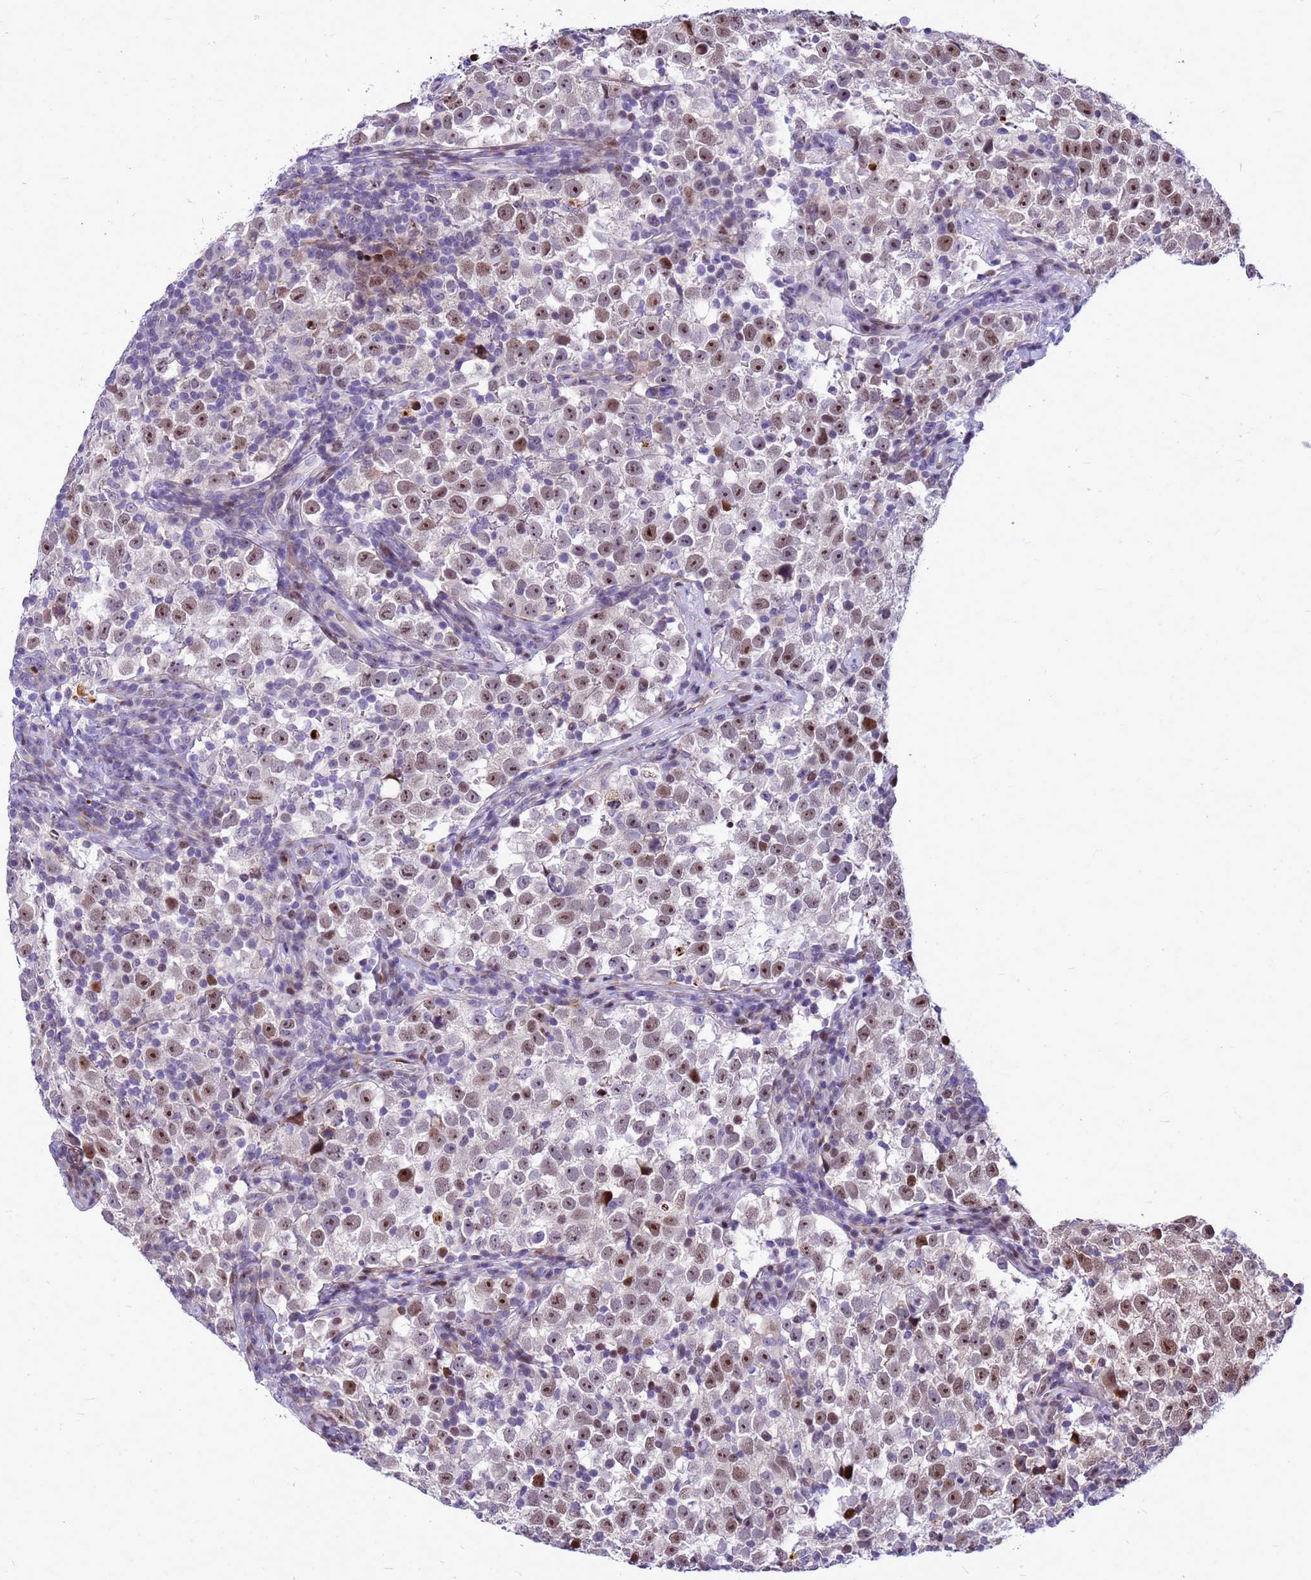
{"staining": {"intensity": "moderate", "quantity": ">75%", "location": "nuclear"}, "tissue": "testis cancer", "cell_type": "Tumor cells", "image_type": "cancer", "snomed": [{"axis": "morphology", "description": "Normal tissue, NOS"}, {"axis": "morphology", "description": "Seminoma, NOS"}, {"axis": "topography", "description": "Testis"}], "caption": "Moderate nuclear staining for a protein is identified in approximately >75% of tumor cells of testis cancer using immunohistochemistry.", "gene": "ADAMTS7", "patient": {"sex": "male", "age": 43}}